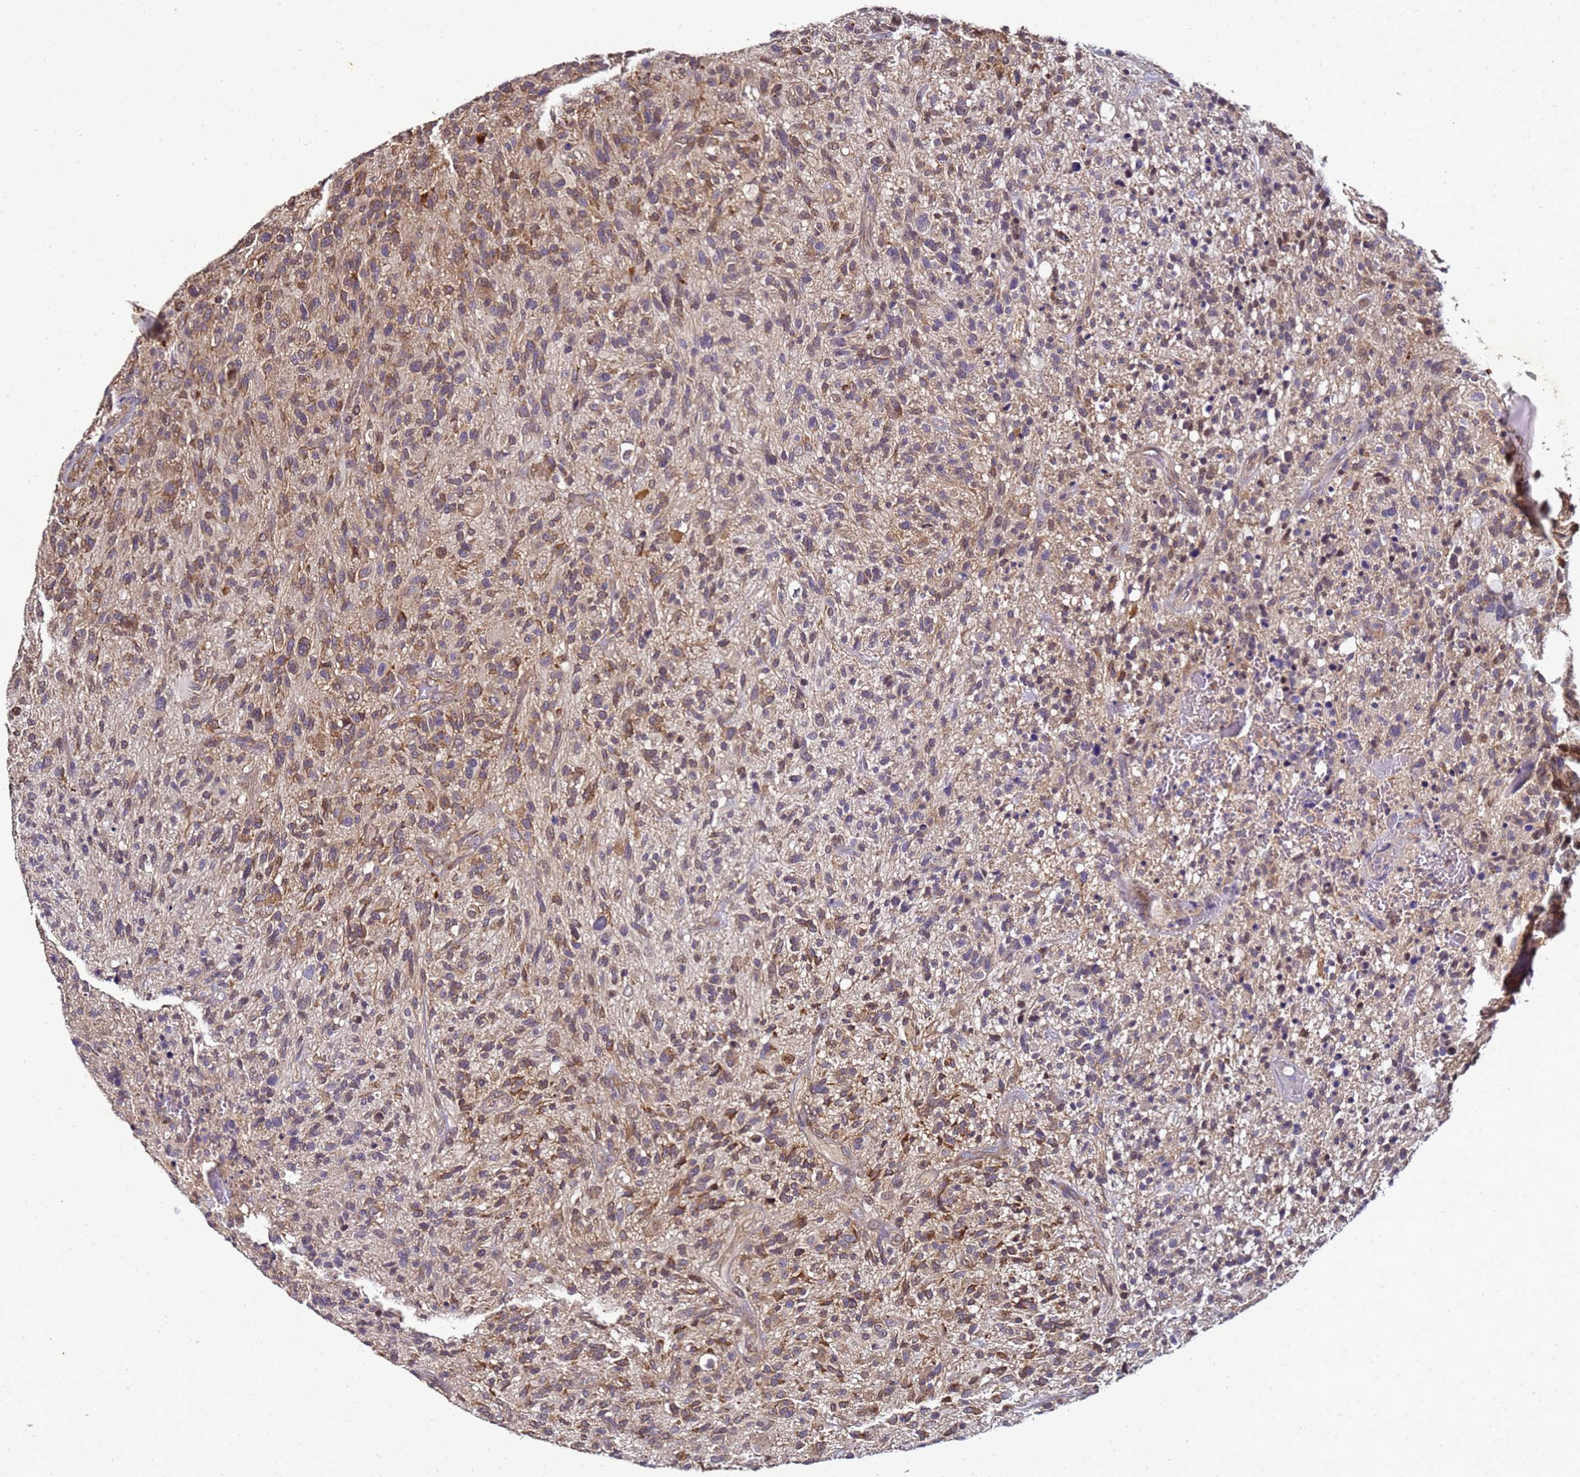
{"staining": {"intensity": "moderate", "quantity": ">75%", "location": "cytoplasmic/membranous"}, "tissue": "glioma", "cell_type": "Tumor cells", "image_type": "cancer", "snomed": [{"axis": "morphology", "description": "Glioma, malignant, High grade"}, {"axis": "topography", "description": "Brain"}], "caption": "Moderate cytoplasmic/membranous protein expression is seen in approximately >75% of tumor cells in high-grade glioma (malignant).", "gene": "ANKRD17", "patient": {"sex": "male", "age": 47}}